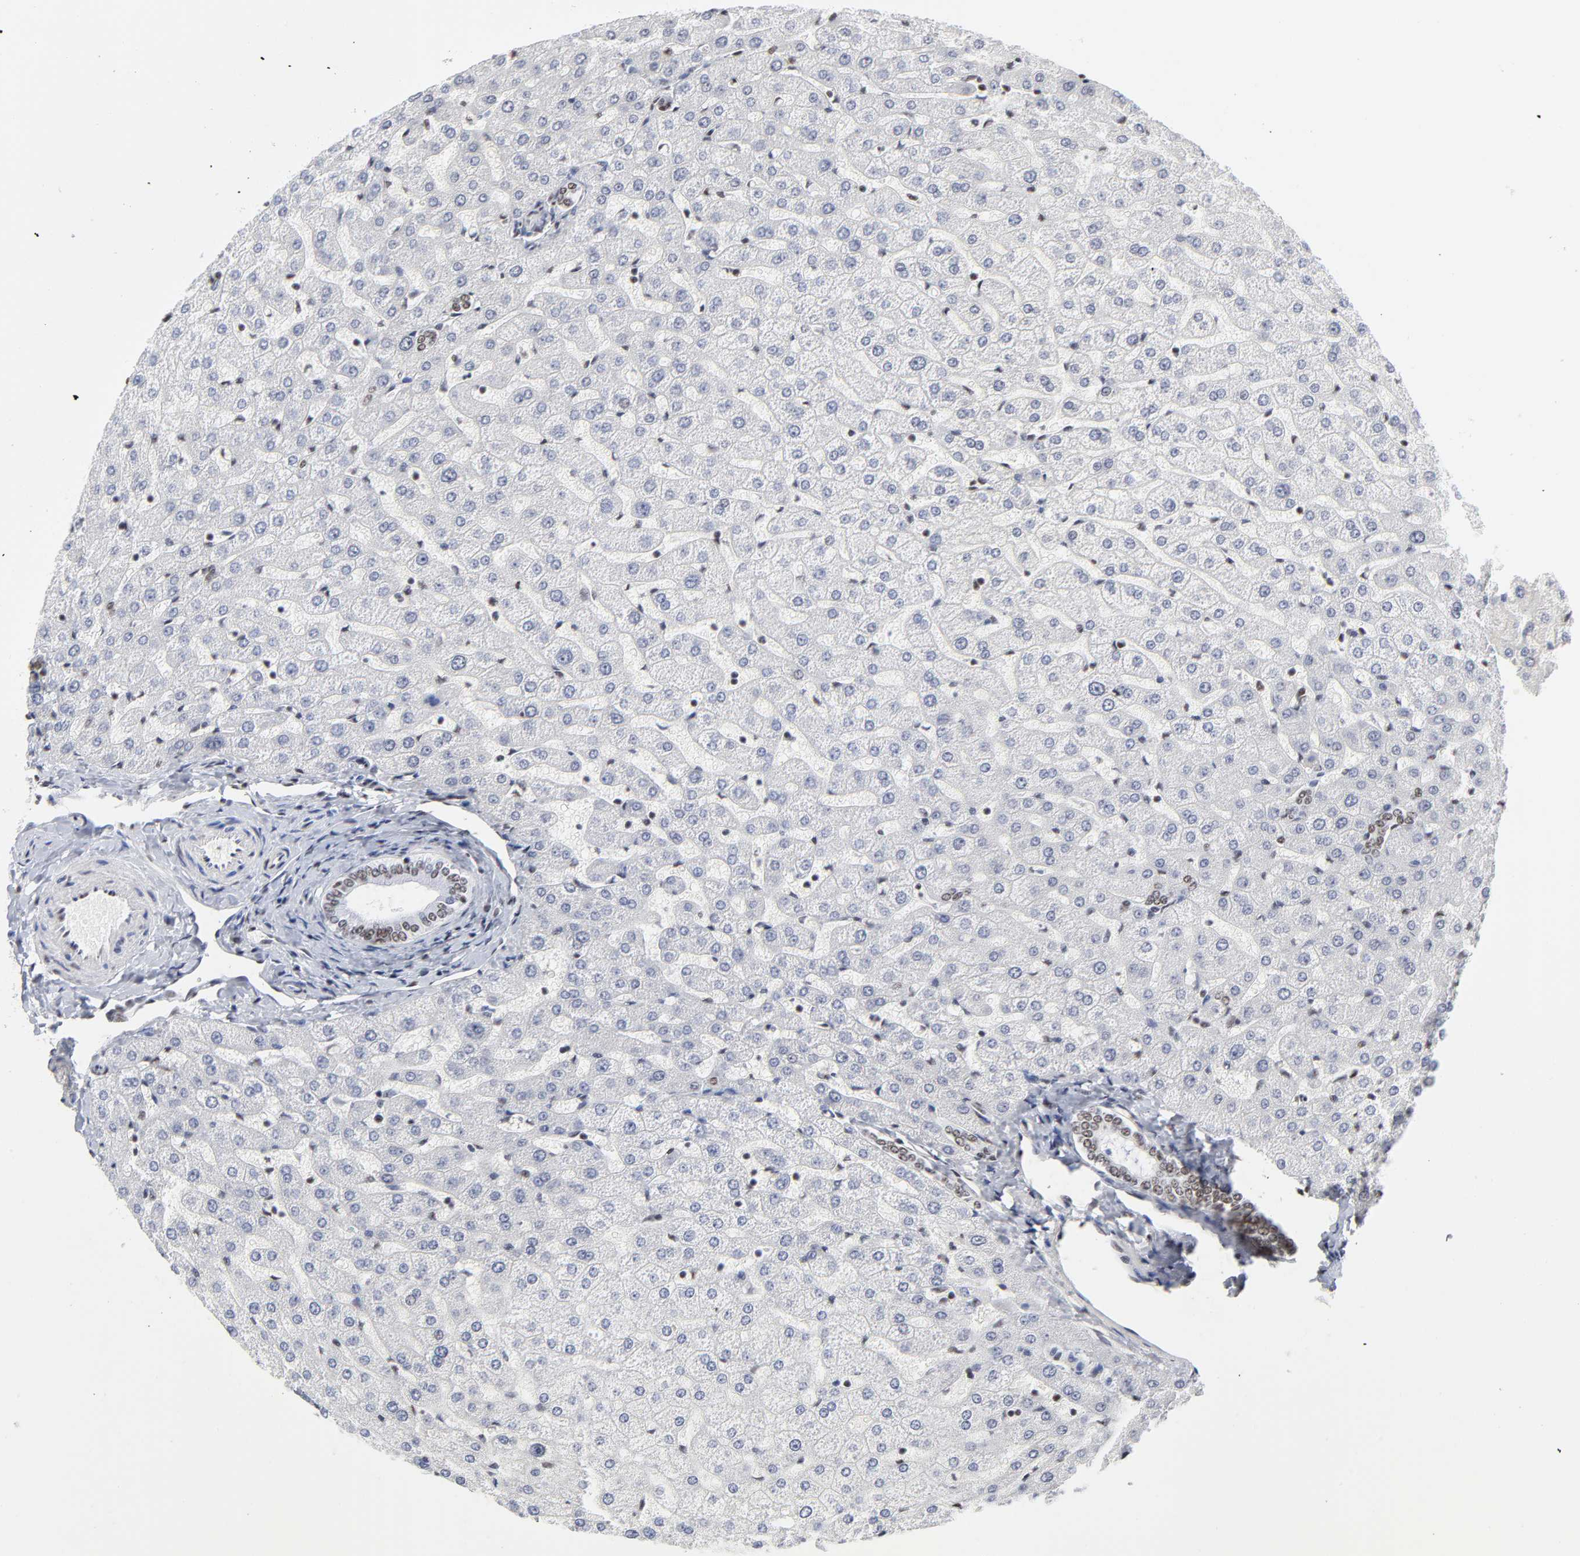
{"staining": {"intensity": "moderate", "quantity": ">75%", "location": "nuclear"}, "tissue": "liver", "cell_type": "Cholangiocytes", "image_type": "normal", "snomed": [{"axis": "morphology", "description": "Normal tissue, NOS"}, {"axis": "morphology", "description": "Fibrosis, NOS"}, {"axis": "topography", "description": "Liver"}], "caption": "About >75% of cholangiocytes in benign human liver demonstrate moderate nuclear protein positivity as visualized by brown immunohistochemical staining.", "gene": "CREB1", "patient": {"sex": "female", "age": 29}}